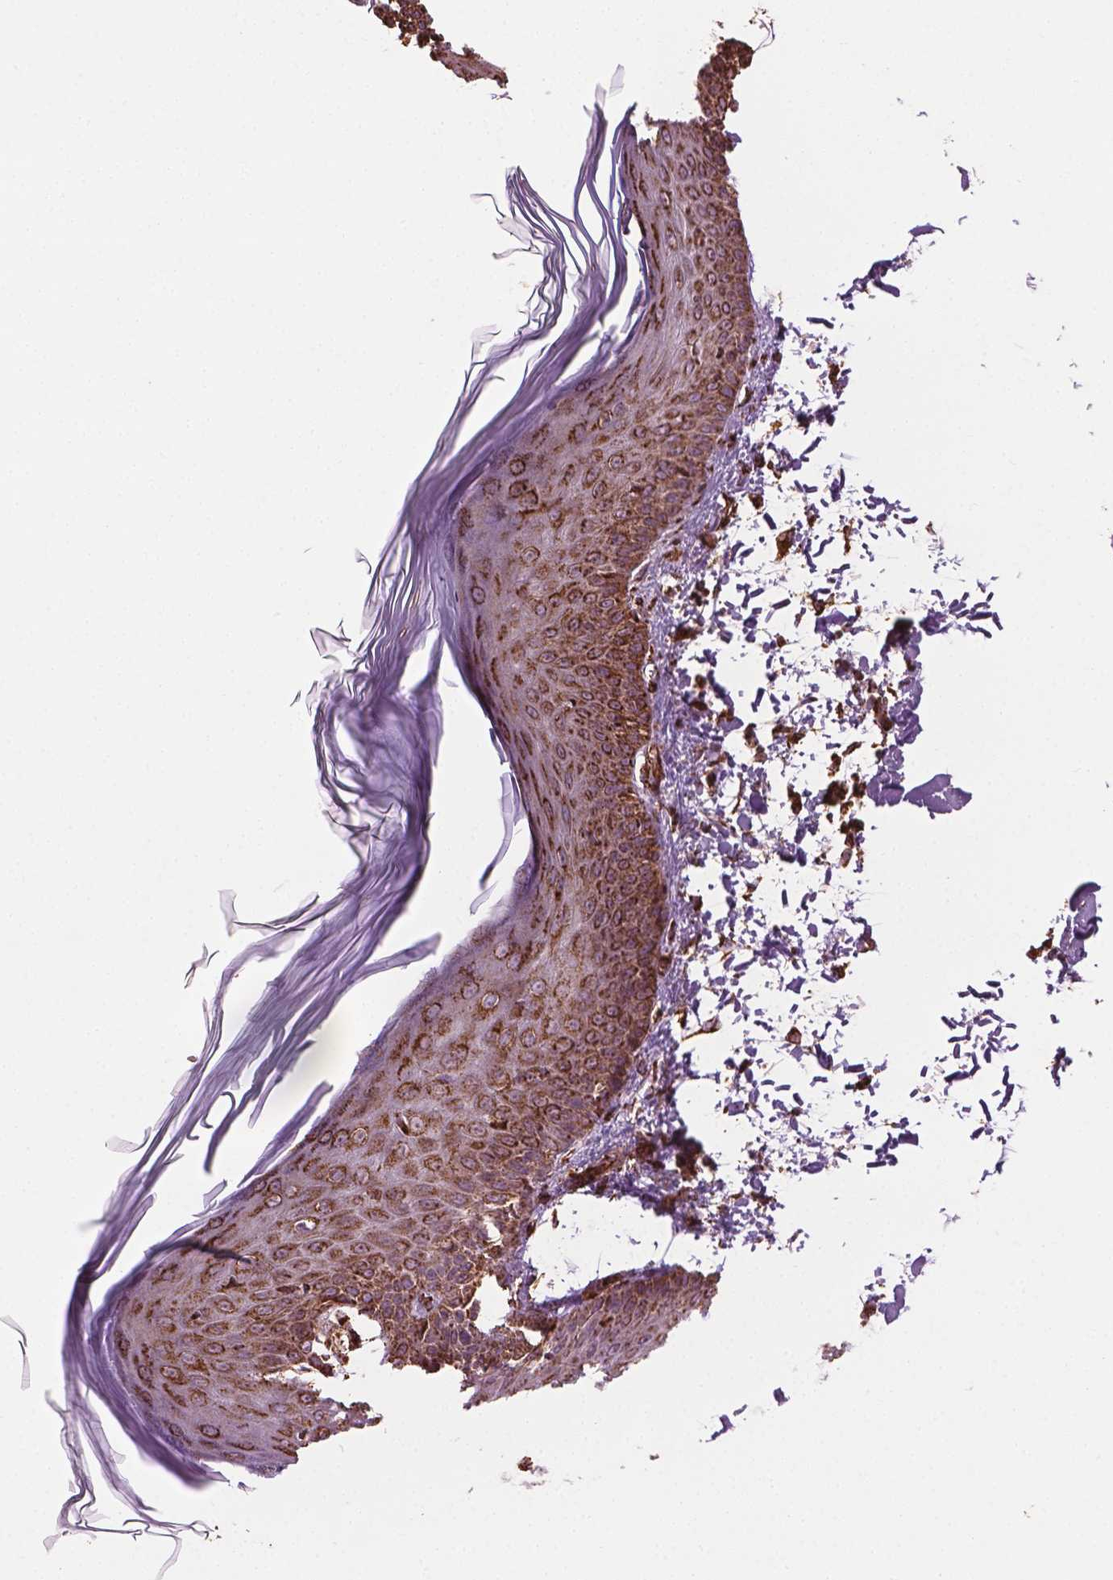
{"staining": {"intensity": "moderate", "quantity": ">75%", "location": "cytoplasmic/membranous,nuclear"}, "tissue": "skin", "cell_type": "Fibroblasts", "image_type": "normal", "snomed": [{"axis": "morphology", "description": "Normal tissue, NOS"}, {"axis": "topography", "description": "Skin"}], "caption": "Protein analysis of benign skin displays moderate cytoplasmic/membranous,nuclear positivity in about >75% of fibroblasts. The protein of interest is stained brown, and the nuclei are stained in blue (DAB IHC with brightfield microscopy, high magnification).", "gene": "HS3ST3A1", "patient": {"sex": "female", "age": 62}}